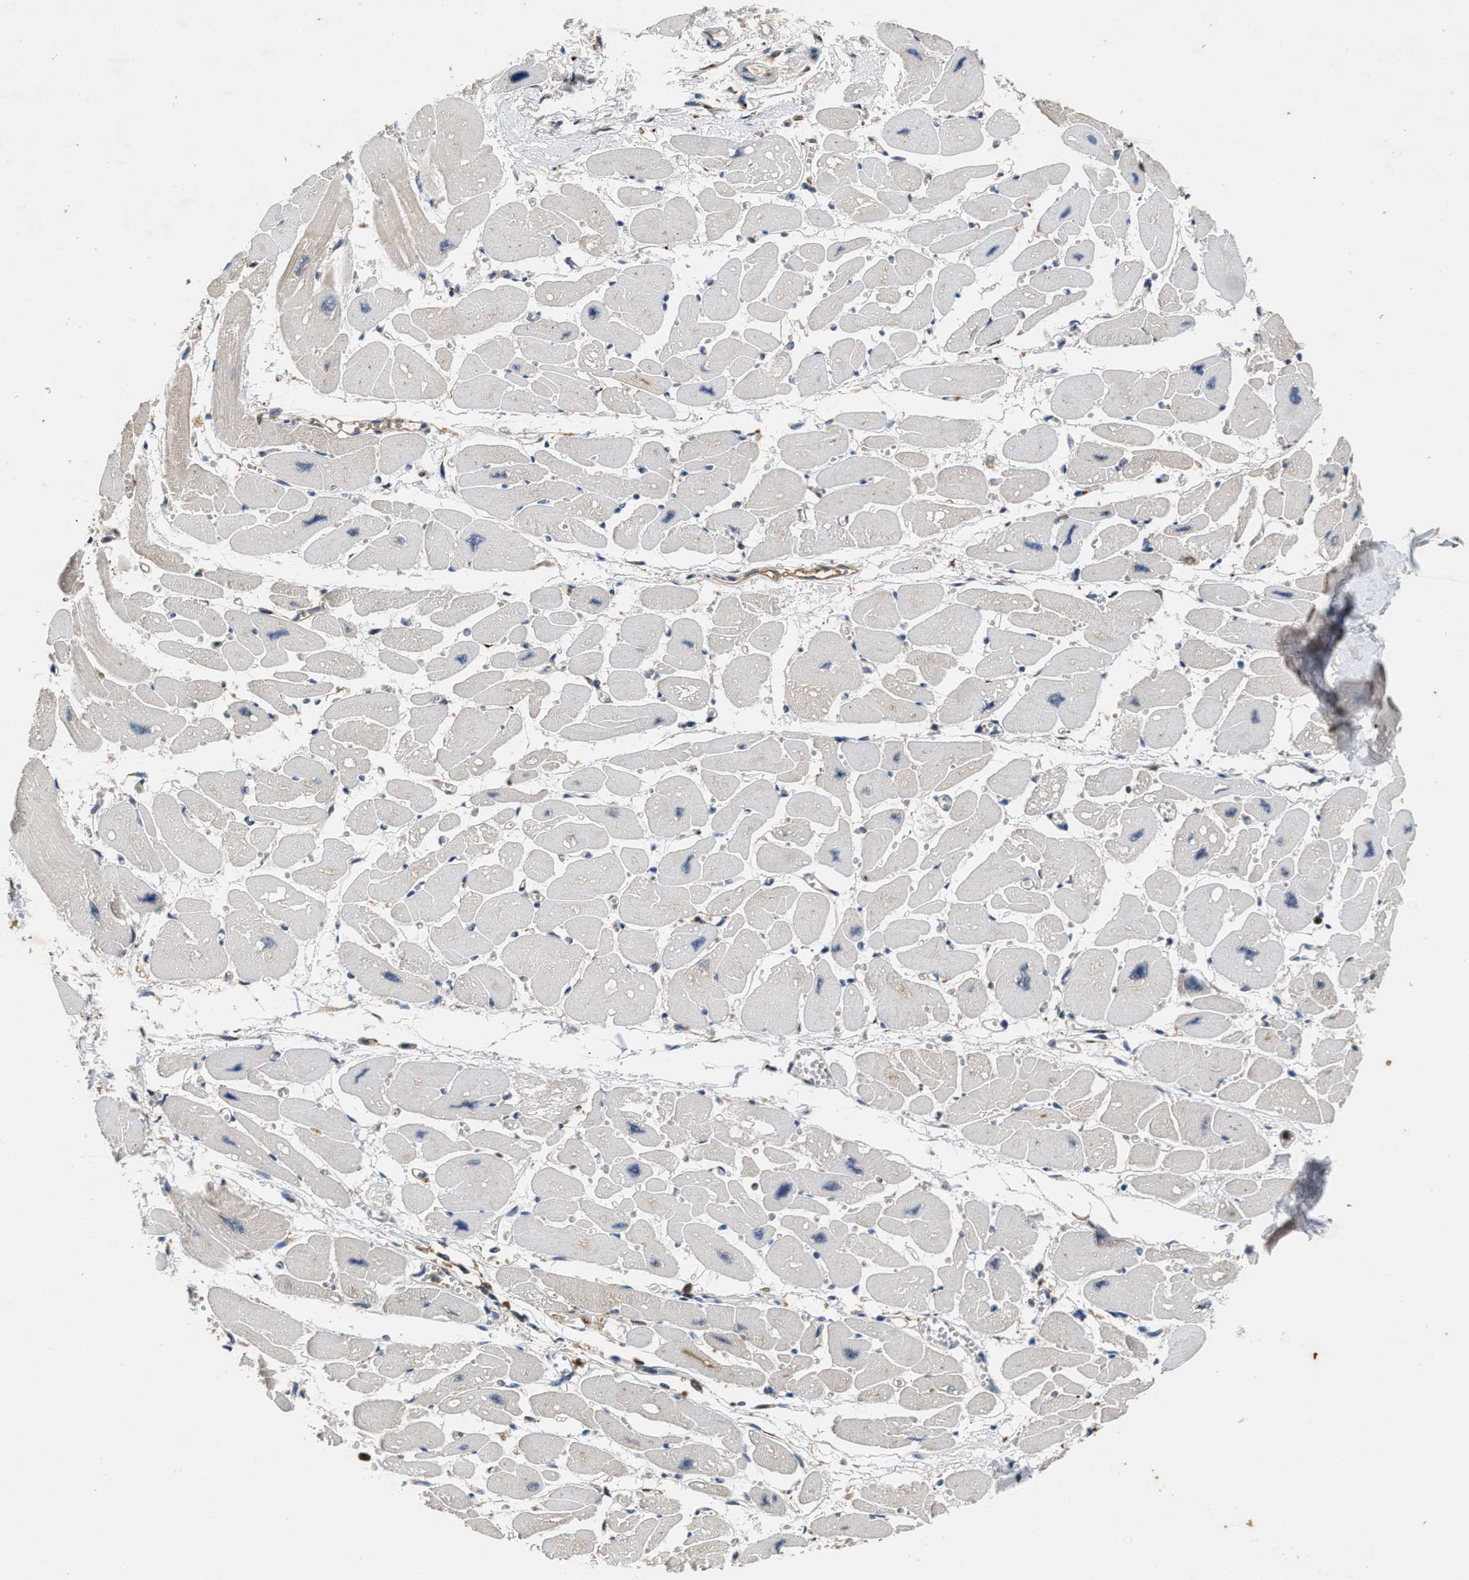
{"staining": {"intensity": "moderate", "quantity": "25%-75%", "location": "nuclear"}, "tissue": "heart muscle", "cell_type": "Cardiomyocytes", "image_type": "normal", "snomed": [{"axis": "morphology", "description": "Normal tissue, NOS"}, {"axis": "topography", "description": "Heart"}], "caption": "Immunohistochemistry (IHC) (DAB) staining of unremarkable heart muscle exhibits moderate nuclear protein positivity in about 25%-75% of cardiomyocytes. The protein is stained brown, and the nuclei are stained in blue (DAB (3,3'-diaminobenzidine) IHC with brightfield microscopy, high magnification).", "gene": "CHUK", "patient": {"sex": "female", "age": 54}}